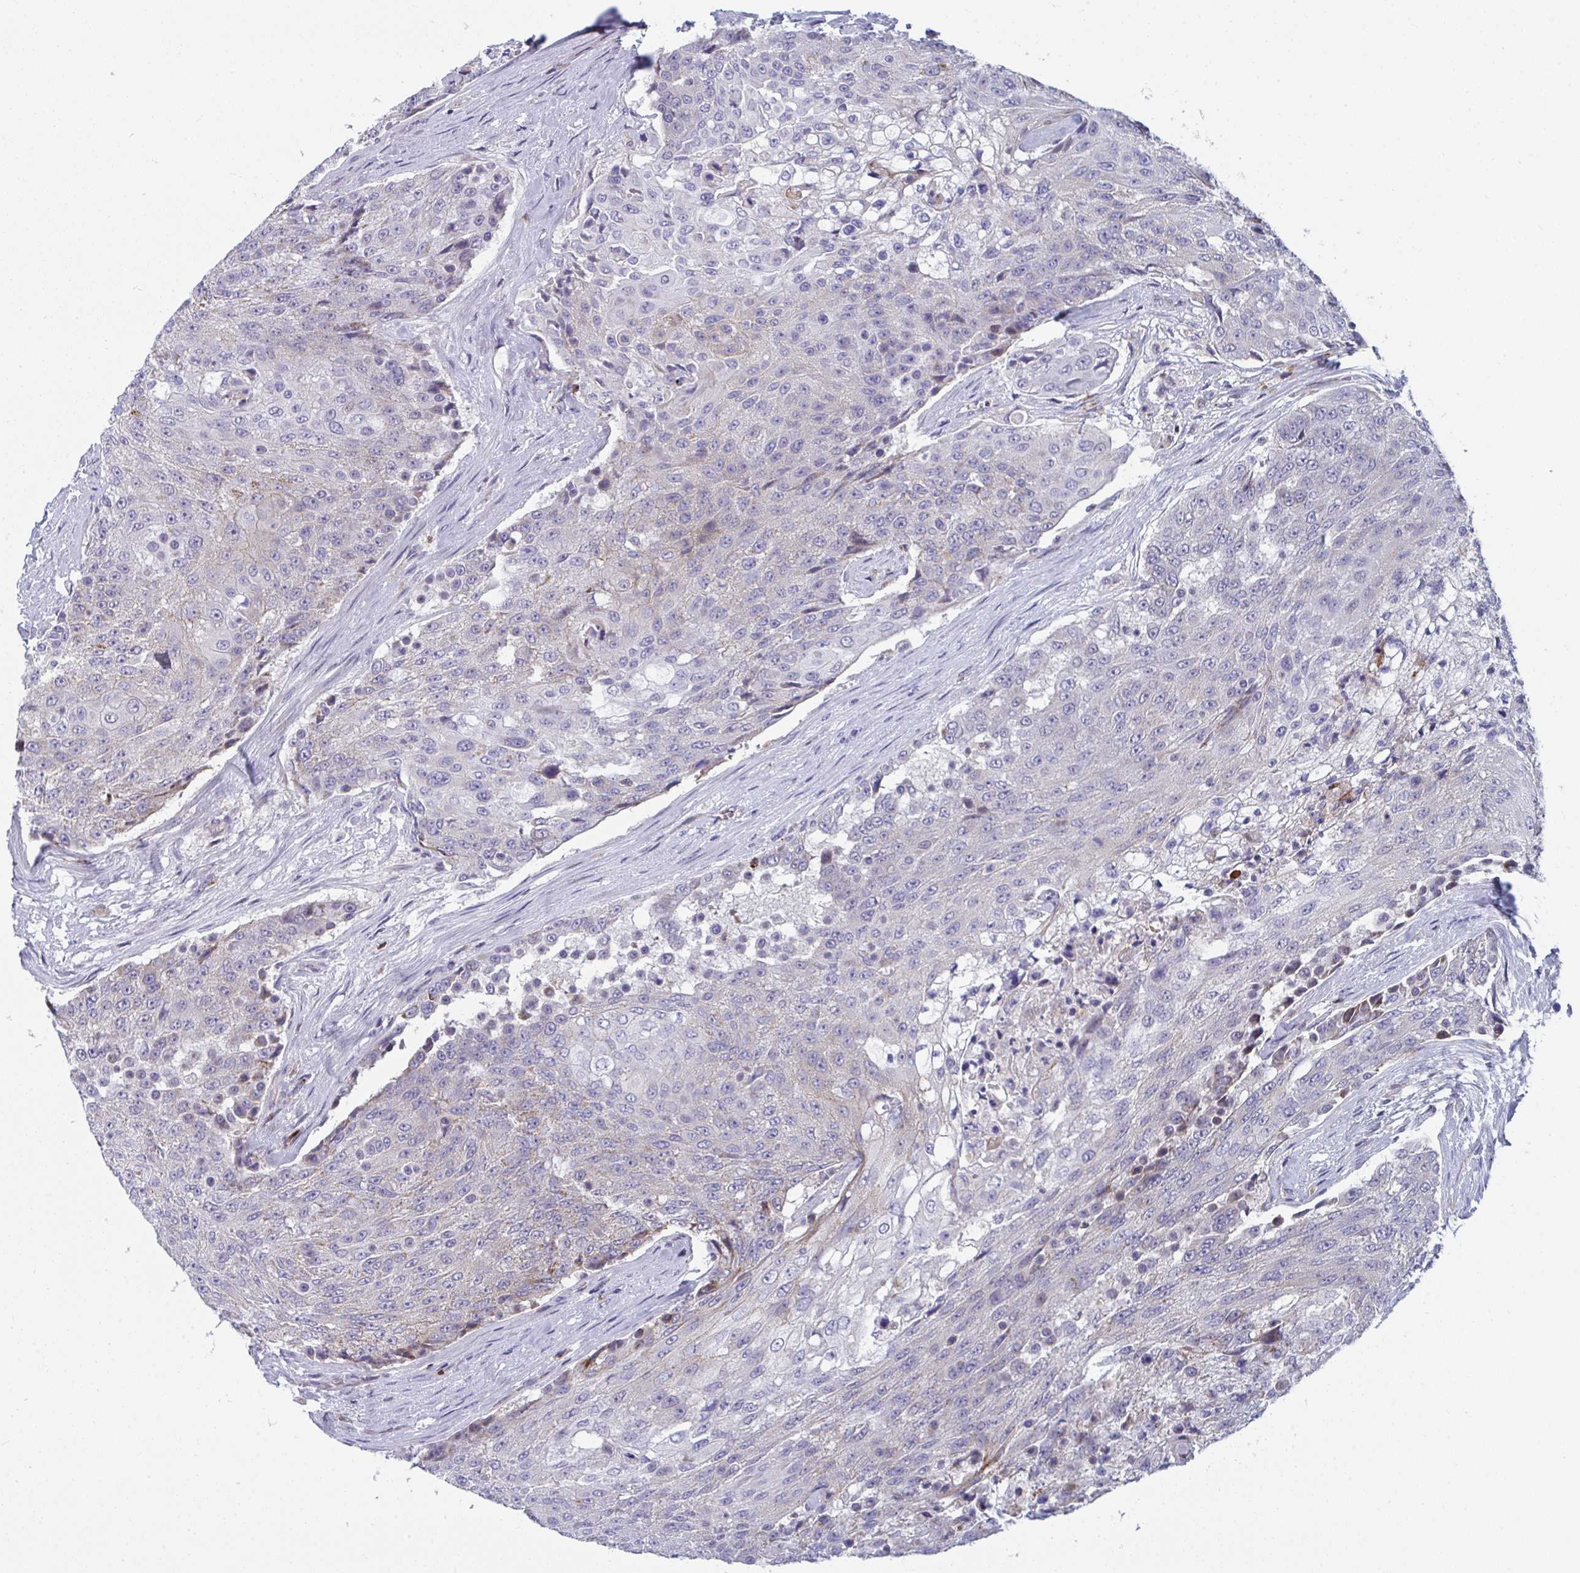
{"staining": {"intensity": "weak", "quantity": "25%-75%", "location": "cytoplasmic/membranous"}, "tissue": "urothelial cancer", "cell_type": "Tumor cells", "image_type": "cancer", "snomed": [{"axis": "morphology", "description": "Urothelial carcinoma, High grade"}, {"axis": "topography", "description": "Urinary bladder"}], "caption": "Brown immunohistochemical staining in urothelial carcinoma (high-grade) demonstrates weak cytoplasmic/membranous staining in about 25%-75% of tumor cells.", "gene": "AOC2", "patient": {"sex": "female", "age": 63}}